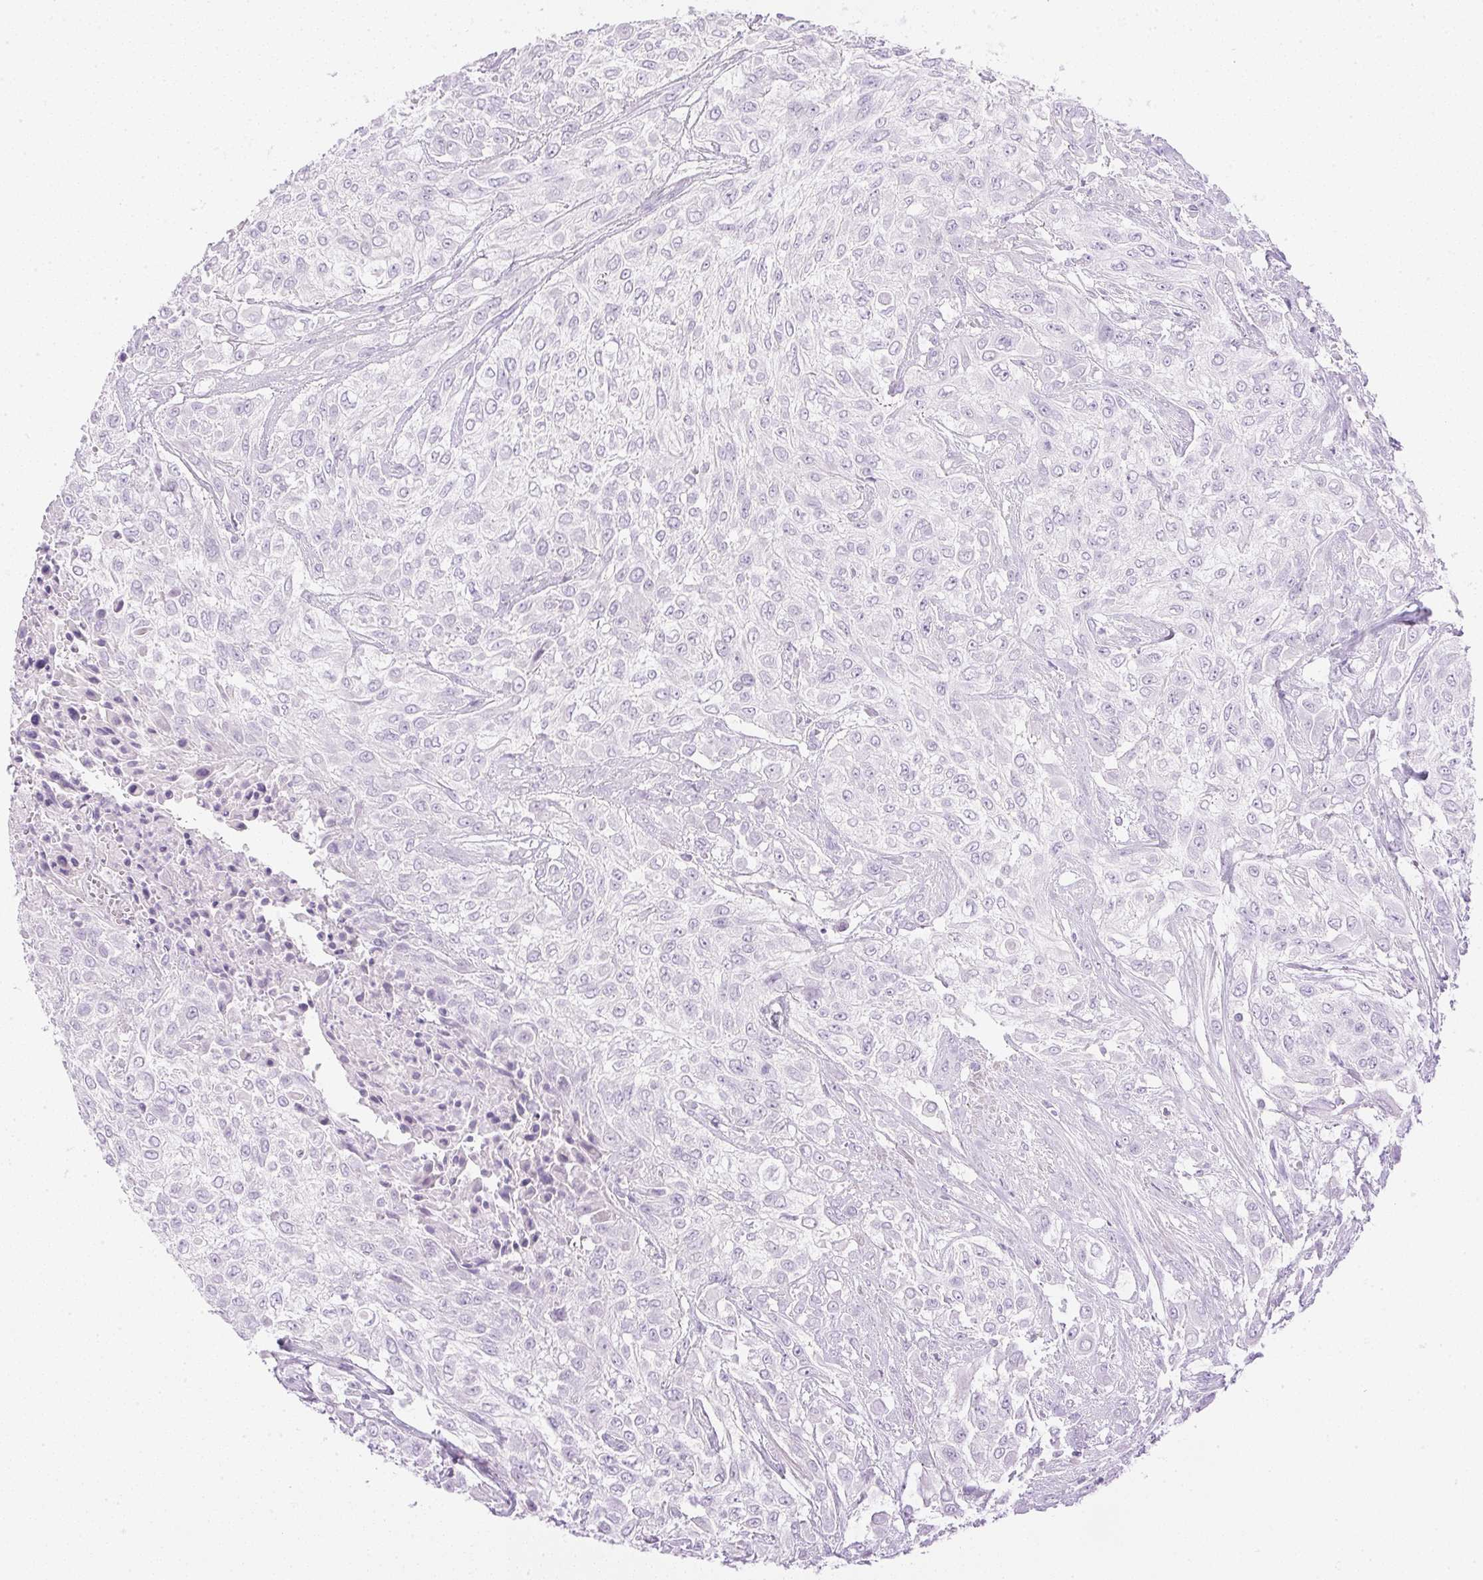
{"staining": {"intensity": "negative", "quantity": "none", "location": "none"}, "tissue": "urothelial cancer", "cell_type": "Tumor cells", "image_type": "cancer", "snomed": [{"axis": "morphology", "description": "Urothelial carcinoma, High grade"}, {"axis": "topography", "description": "Urinary bladder"}], "caption": "Immunohistochemical staining of human urothelial cancer shows no significant positivity in tumor cells.", "gene": "CTRL", "patient": {"sex": "male", "age": 57}}